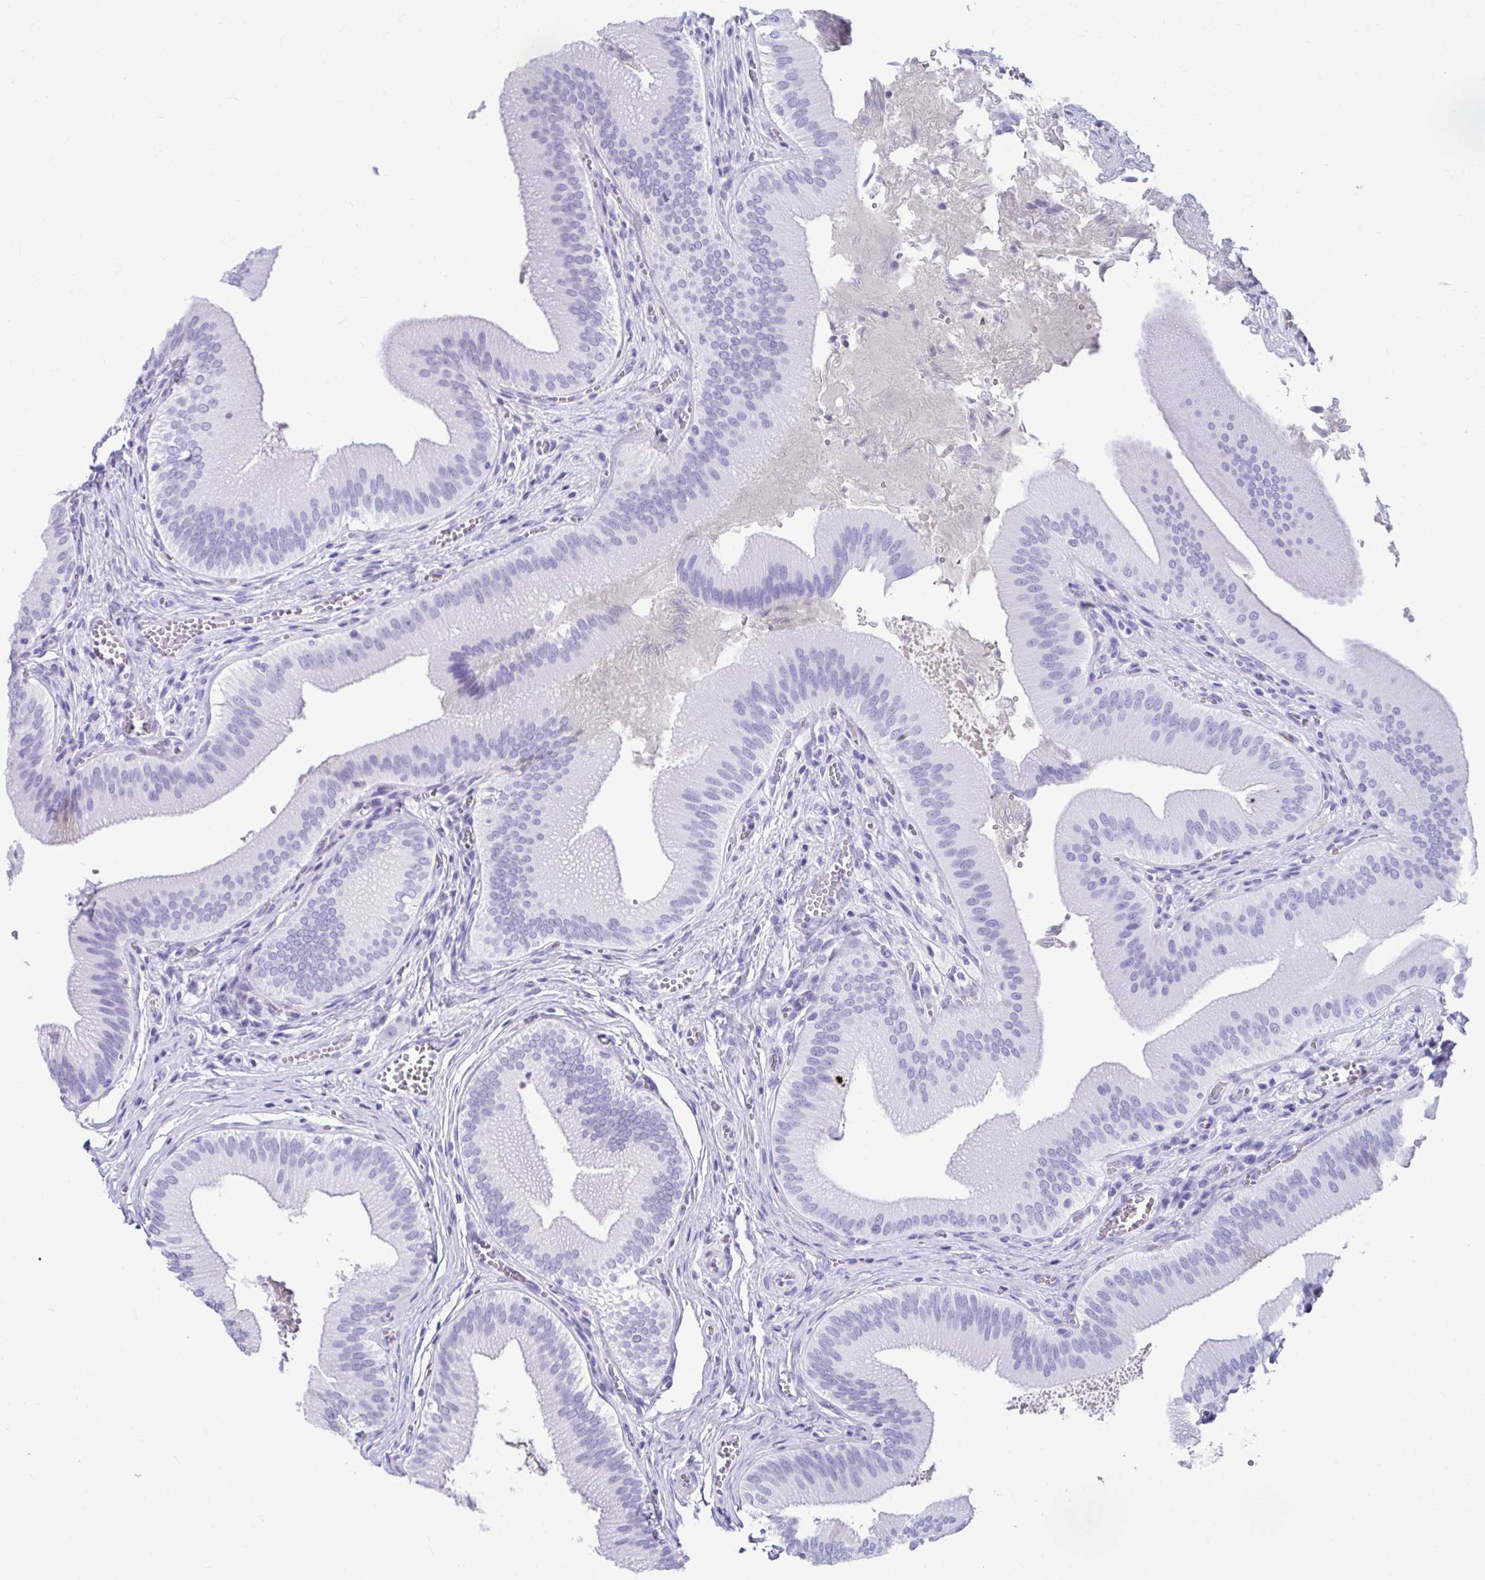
{"staining": {"intensity": "negative", "quantity": "none", "location": "none"}, "tissue": "gallbladder", "cell_type": "Glandular cells", "image_type": "normal", "snomed": [{"axis": "morphology", "description": "Normal tissue, NOS"}, {"axis": "topography", "description": "Gallbladder"}], "caption": "IHC of normal human gallbladder exhibits no expression in glandular cells.", "gene": "SMIM9", "patient": {"sex": "male", "age": 17}}